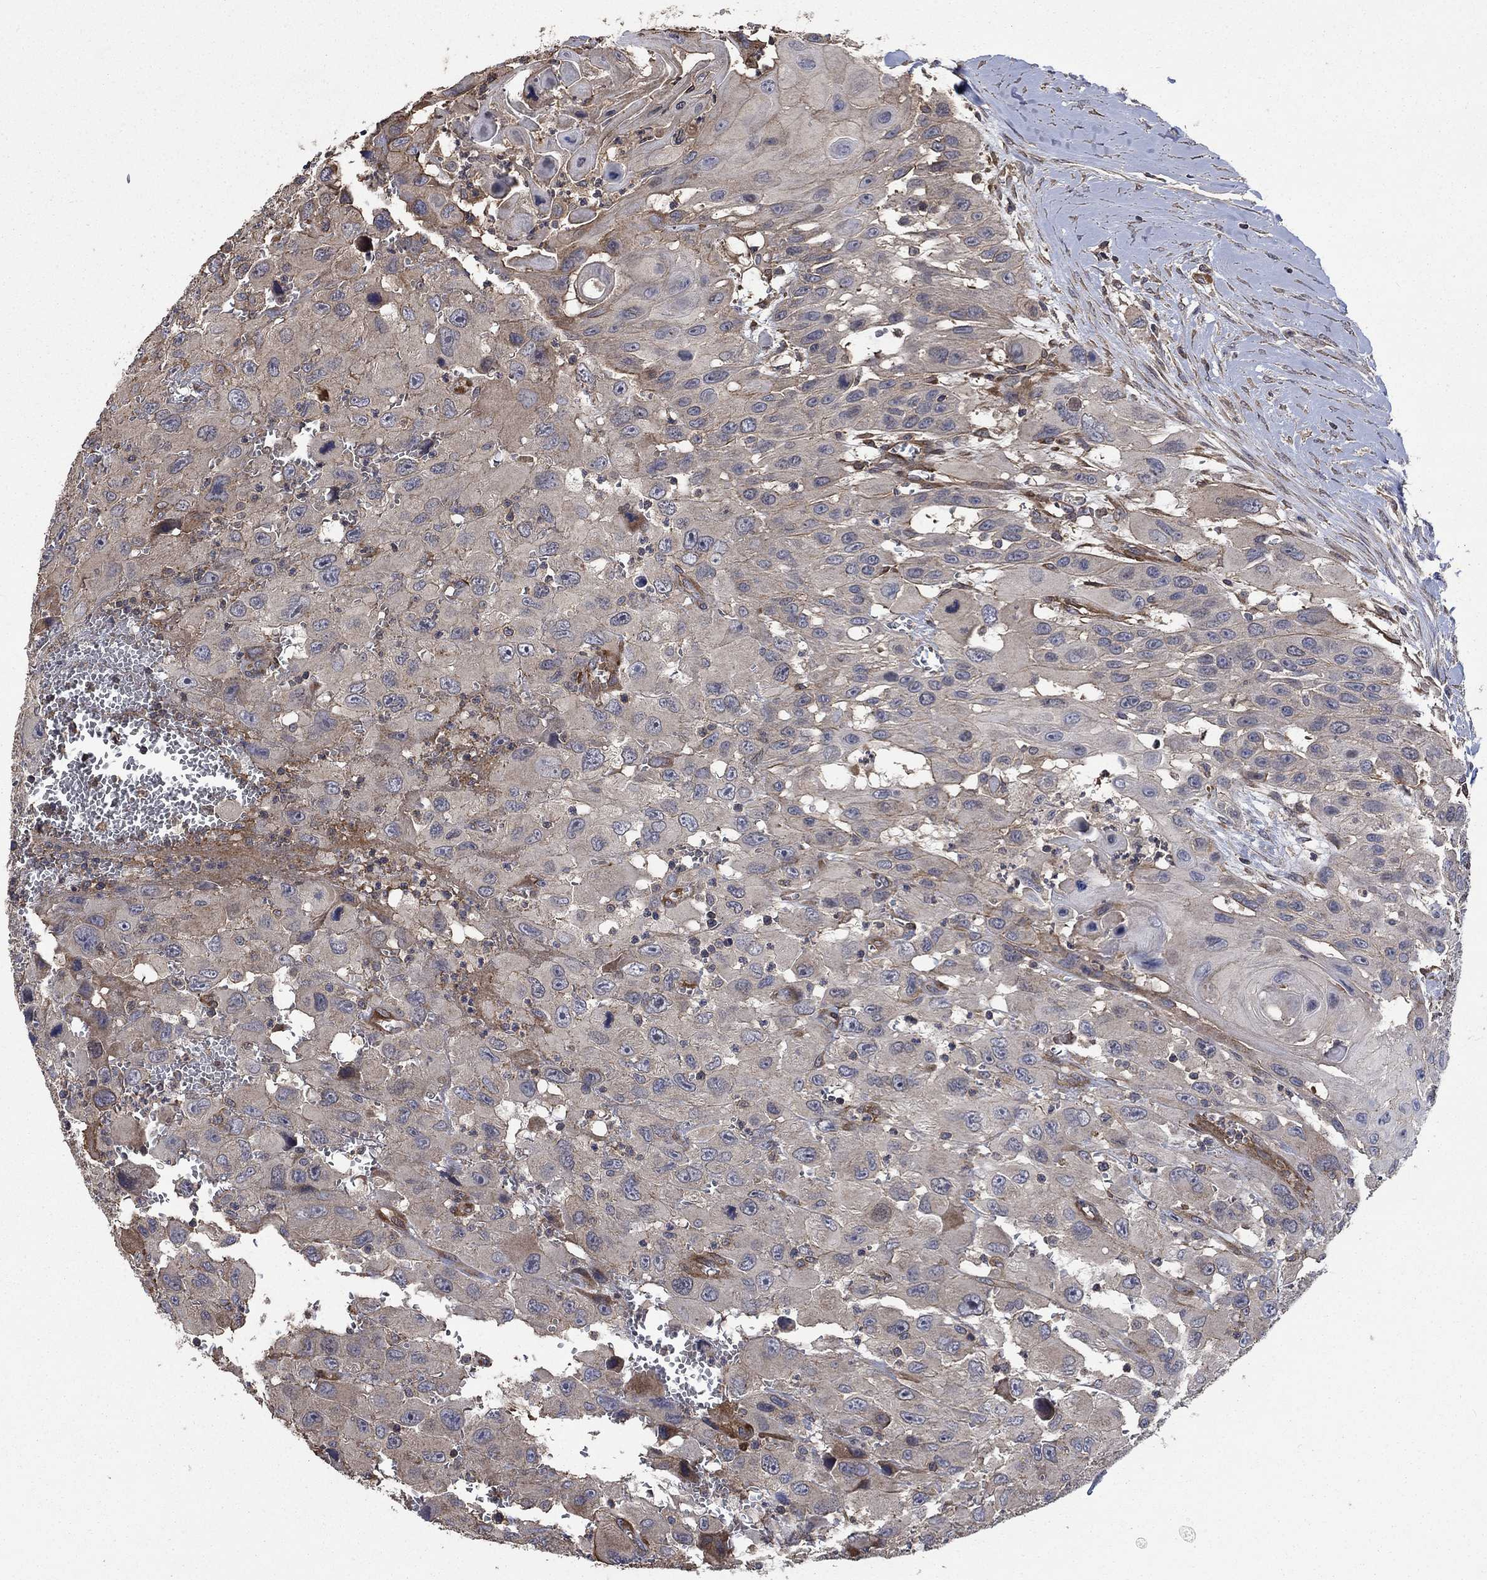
{"staining": {"intensity": "negative", "quantity": "none", "location": "none"}, "tissue": "head and neck cancer", "cell_type": "Tumor cells", "image_type": "cancer", "snomed": [{"axis": "morphology", "description": "Squamous cell carcinoma, NOS"}, {"axis": "morphology", "description": "Squamous cell carcinoma, metastatic, NOS"}, {"axis": "topography", "description": "Oral tissue"}, {"axis": "topography", "description": "Head-Neck"}], "caption": "Image shows no significant protein staining in tumor cells of head and neck cancer (squamous cell carcinoma).", "gene": "PDE3A", "patient": {"sex": "female", "age": 85}}